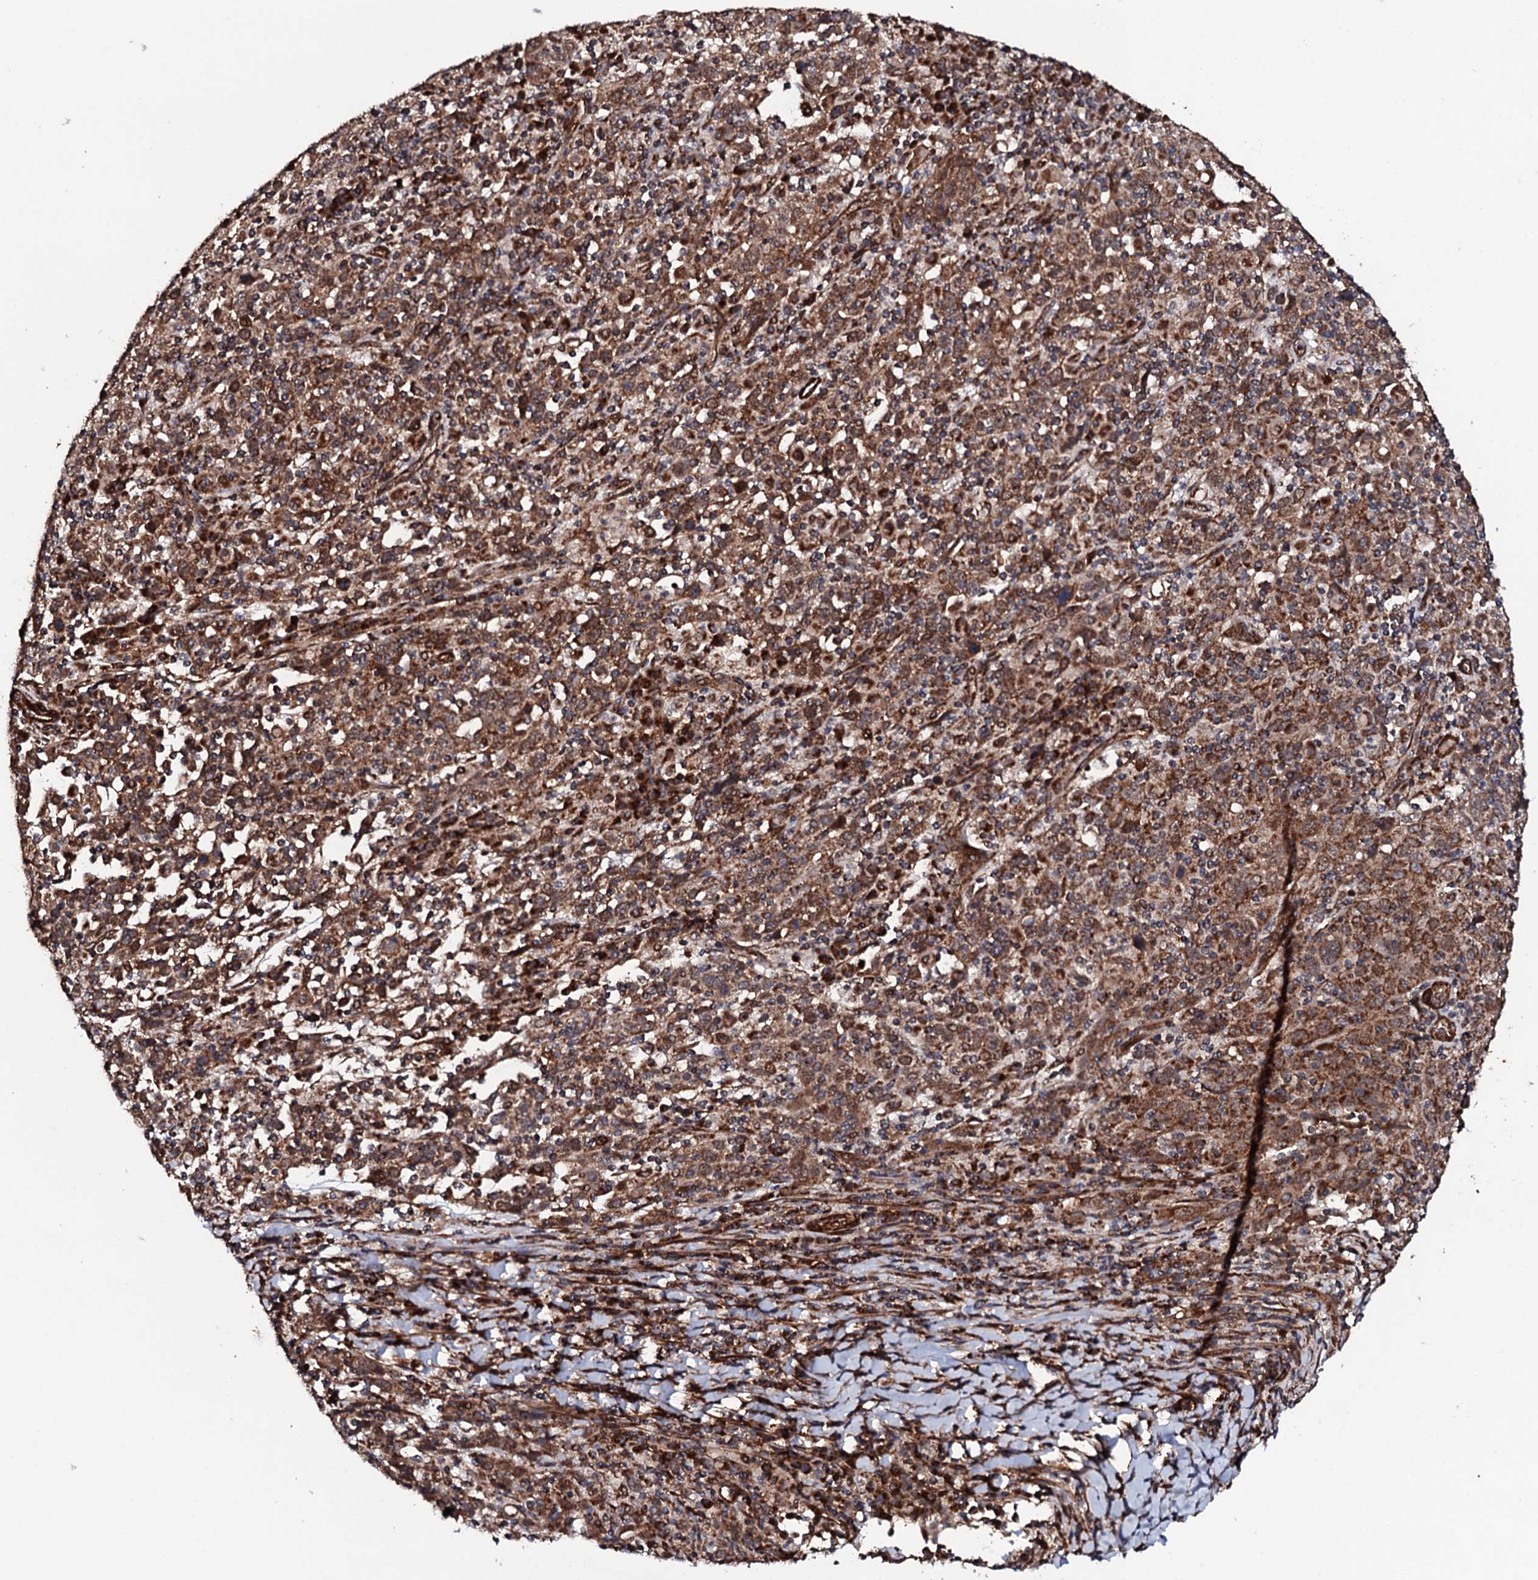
{"staining": {"intensity": "strong", "quantity": ">75%", "location": "cytoplasmic/membranous"}, "tissue": "cervical cancer", "cell_type": "Tumor cells", "image_type": "cancer", "snomed": [{"axis": "morphology", "description": "Squamous cell carcinoma, NOS"}, {"axis": "topography", "description": "Cervix"}], "caption": "Cervical squamous cell carcinoma stained for a protein reveals strong cytoplasmic/membranous positivity in tumor cells.", "gene": "MTIF3", "patient": {"sex": "female", "age": 46}}